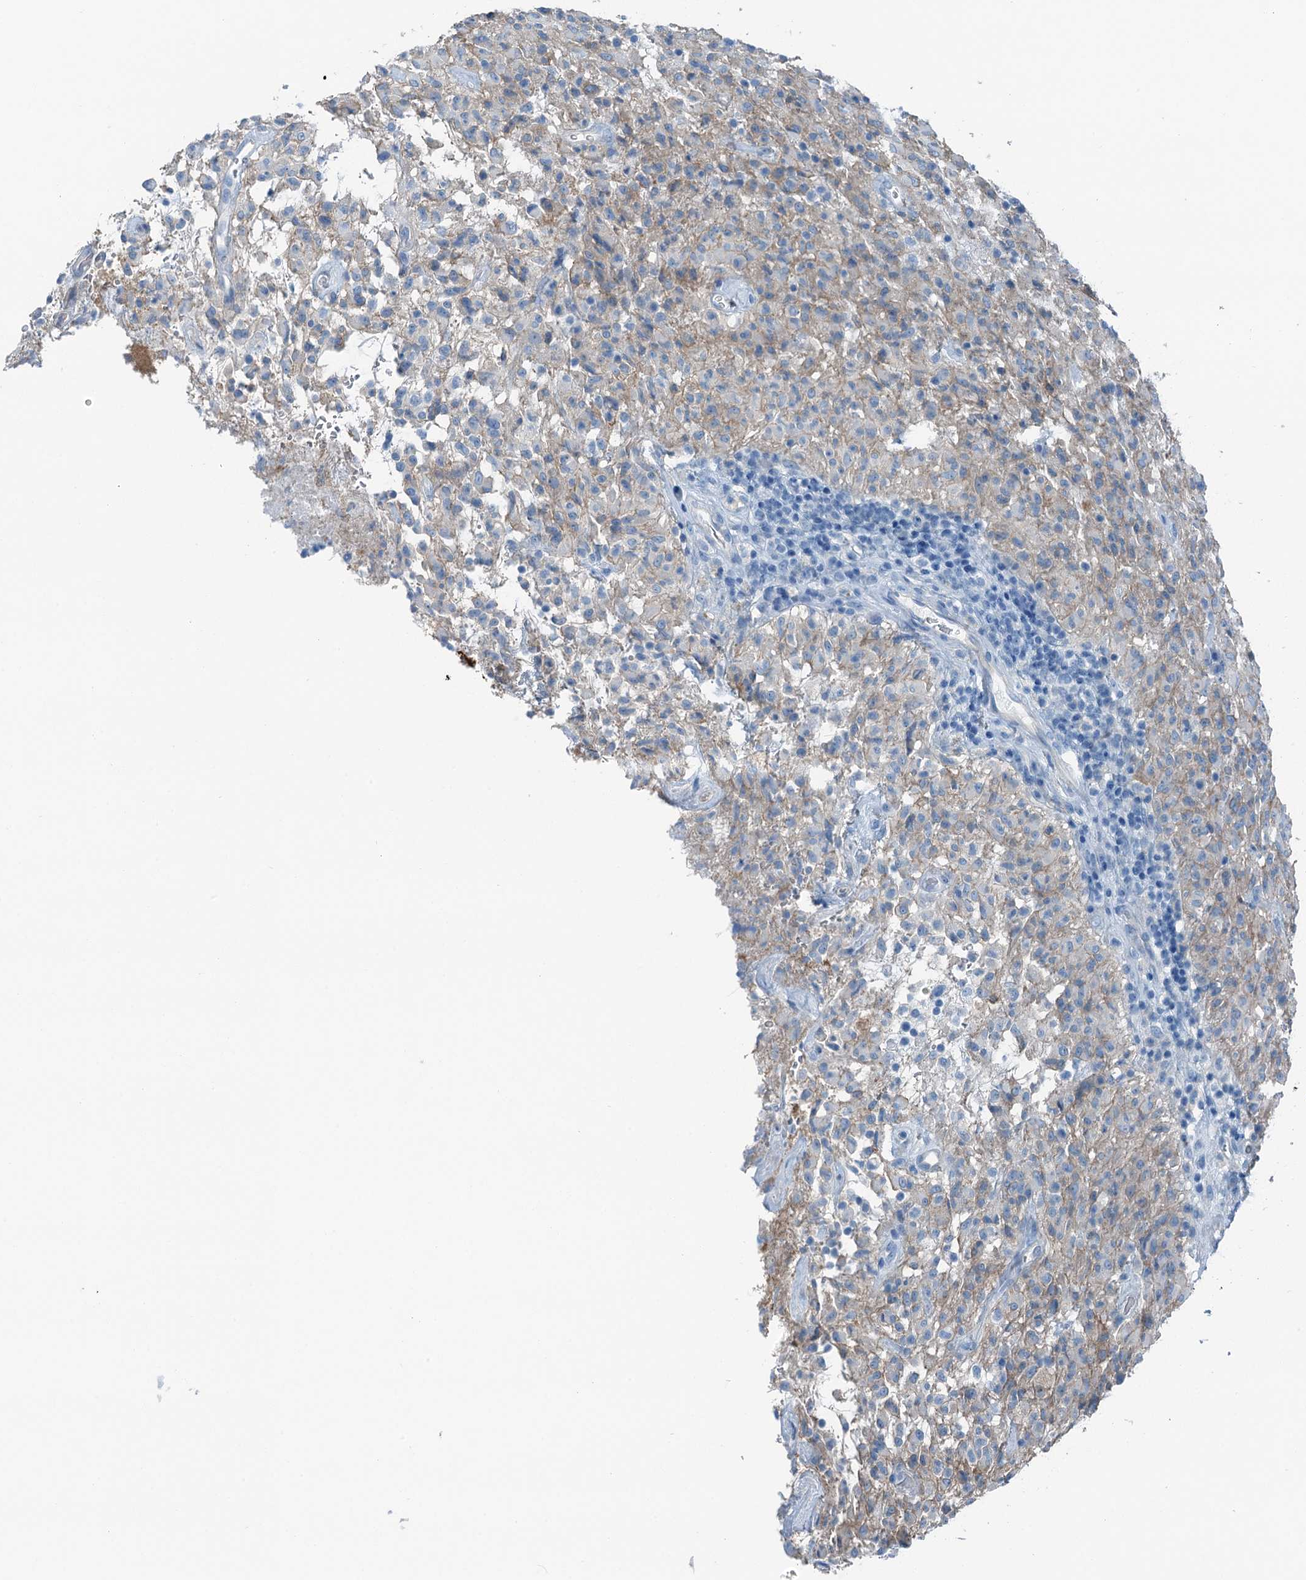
{"staining": {"intensity": "negative", "quantity": "none", "location": "none"}, "tissue": "glioma", "cell_type": "Tumor cells", "image_type": "cancer", "snomed": [{"axis": "morphology", "description": "Glioma, malignant, High grade"}, {"axis": "topography", "description": "Brain"}], "caption": "There is no significant staining in tumor cells of glioma. (DAB IHC with hematoxylin counter stain).", "gene": "TMOD2", "patient": {"sex": "female", "age": 57}}